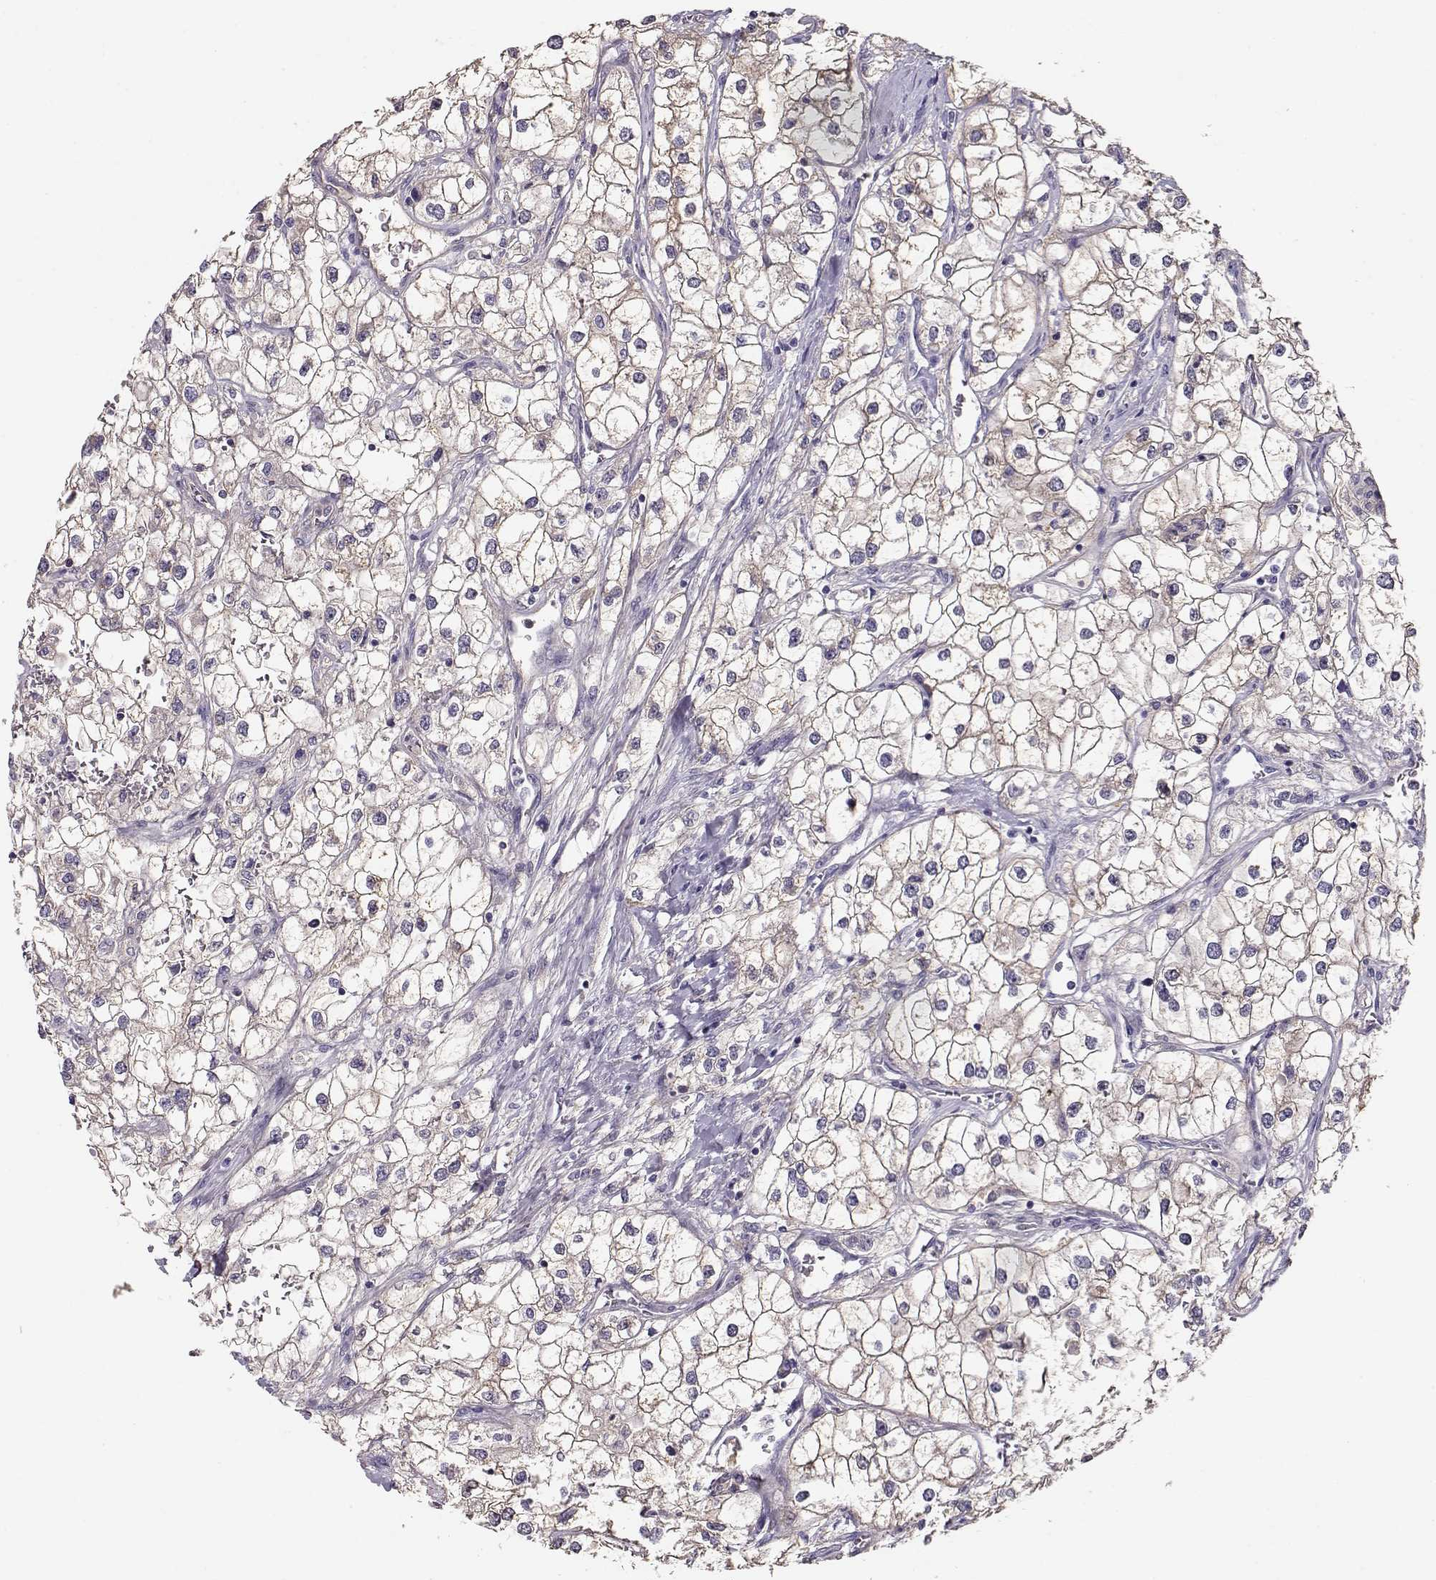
{"staining": {"intensity": "negative", "quantity": "none", "location": "none"}, "tissue": "renal cancer", "cell_type": "Tumor cells", "image_type": "cancer", "snomed": [{"axis": "morphology", "description": "Adenocarcinoma, NOS"}, {"axis": "topography", "description": "Kidney"}], "caption": "Adenocarcinoma (renal) was stained to show a protein in brown. There is no significant staining in tumor cells. (Stains: DAB (3,3'-diaminobenzidine) immunohistochemistry with hematoxylin counter stain, Microscopy: brightfield microscopy at high magnification).", "gene": "NDRG4", "patient": {"sex": "male", "age": 59}}